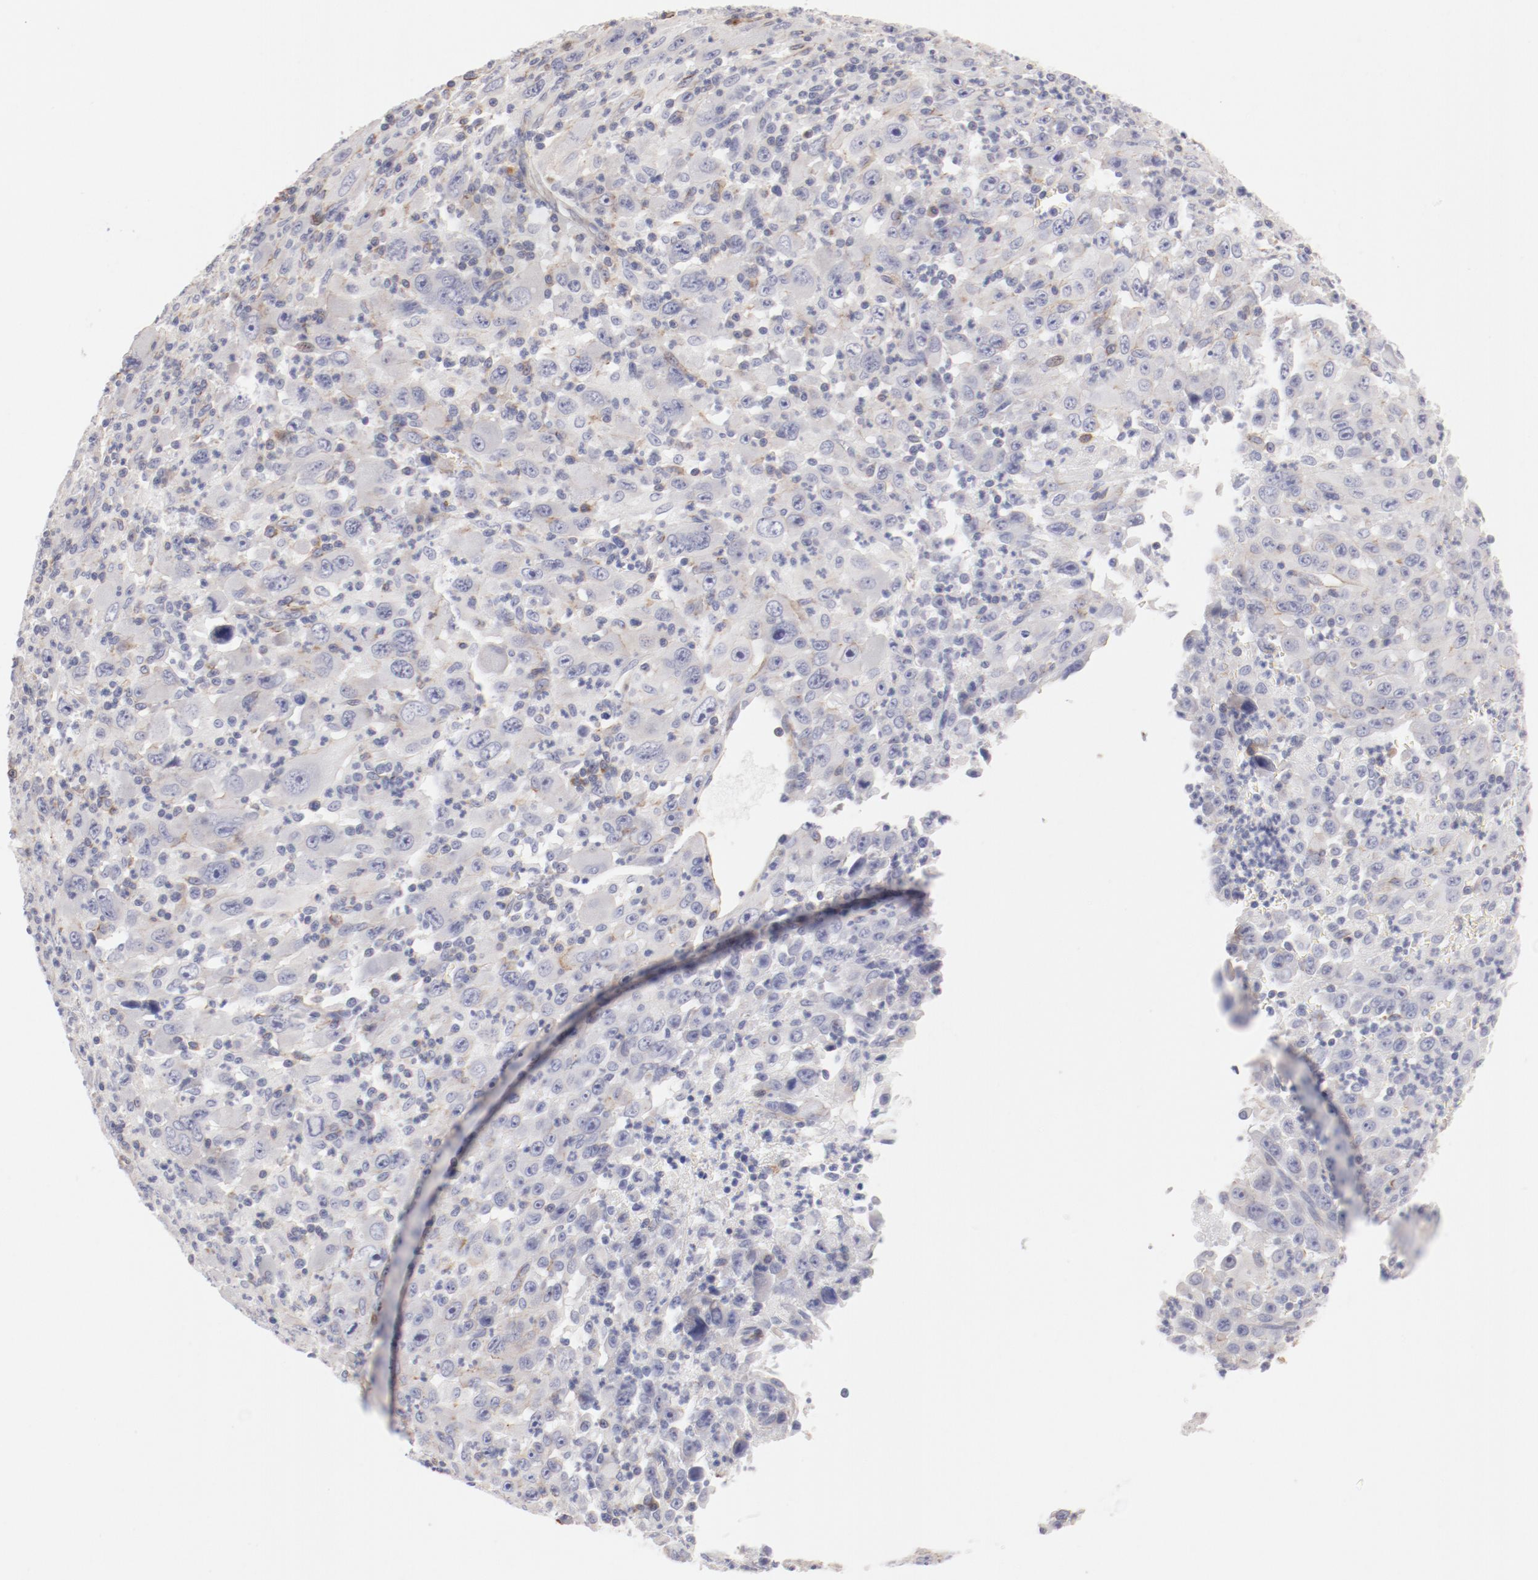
{"staining": {"intensity": "weak", "quantity": "<25%", "location": "cytoplasmic/membranous"}, "tissue": "melanoma", "cell_type": "Tumor cells", "image_type": "cancer", "snomed": [{"axis": "morphology", "description": "Malignant melanoma, Metastatic site"}, {"axis": "topography", "description": "Skin"}], "caption": "A photomicrograph of melanoma stained for a protein demonstrates no brown staining in tumor cells.", "gene": "LAX1", "patient": {"sex": "female", "age": 56}}